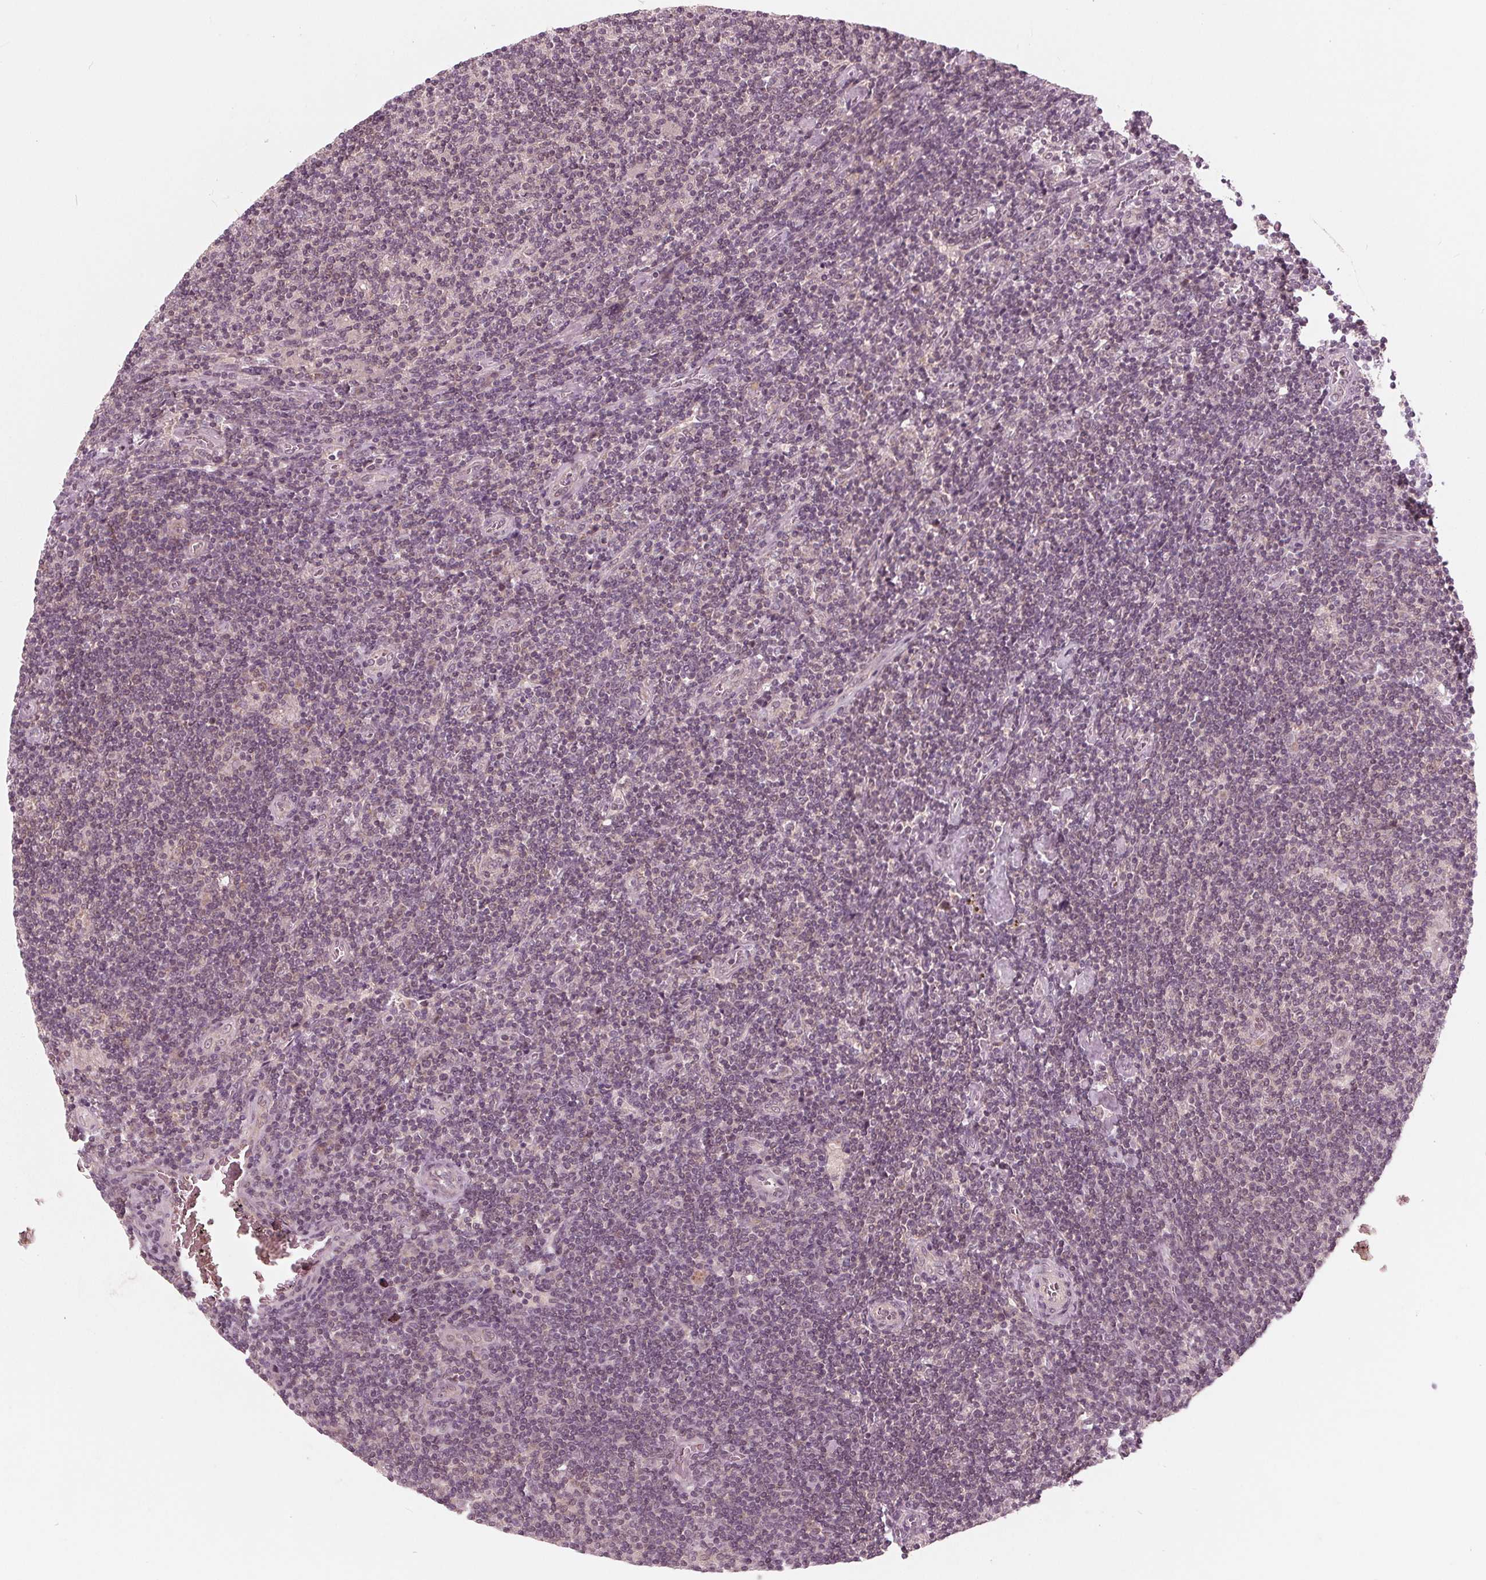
{"staining": {"intensity": "negative", "quantity": "none", "location": "none"}, "tissue": "lymphoma", "cell_type": "Tumor cells", "image_type": "cancer", "snomed": [{"axis": "morphology", "description": "Hodgkin's disease, NOS"}, {"axis": "topography", "description": "Lymph node"}], "caption": "High power microscopy histopathology image of an immunohistochemistry histopathology image of Hodgkin's disease, revealing no significant positivity in tumor cells.", "gene": "UBALD1", "patient": {"sex": "male", "age": 40}}